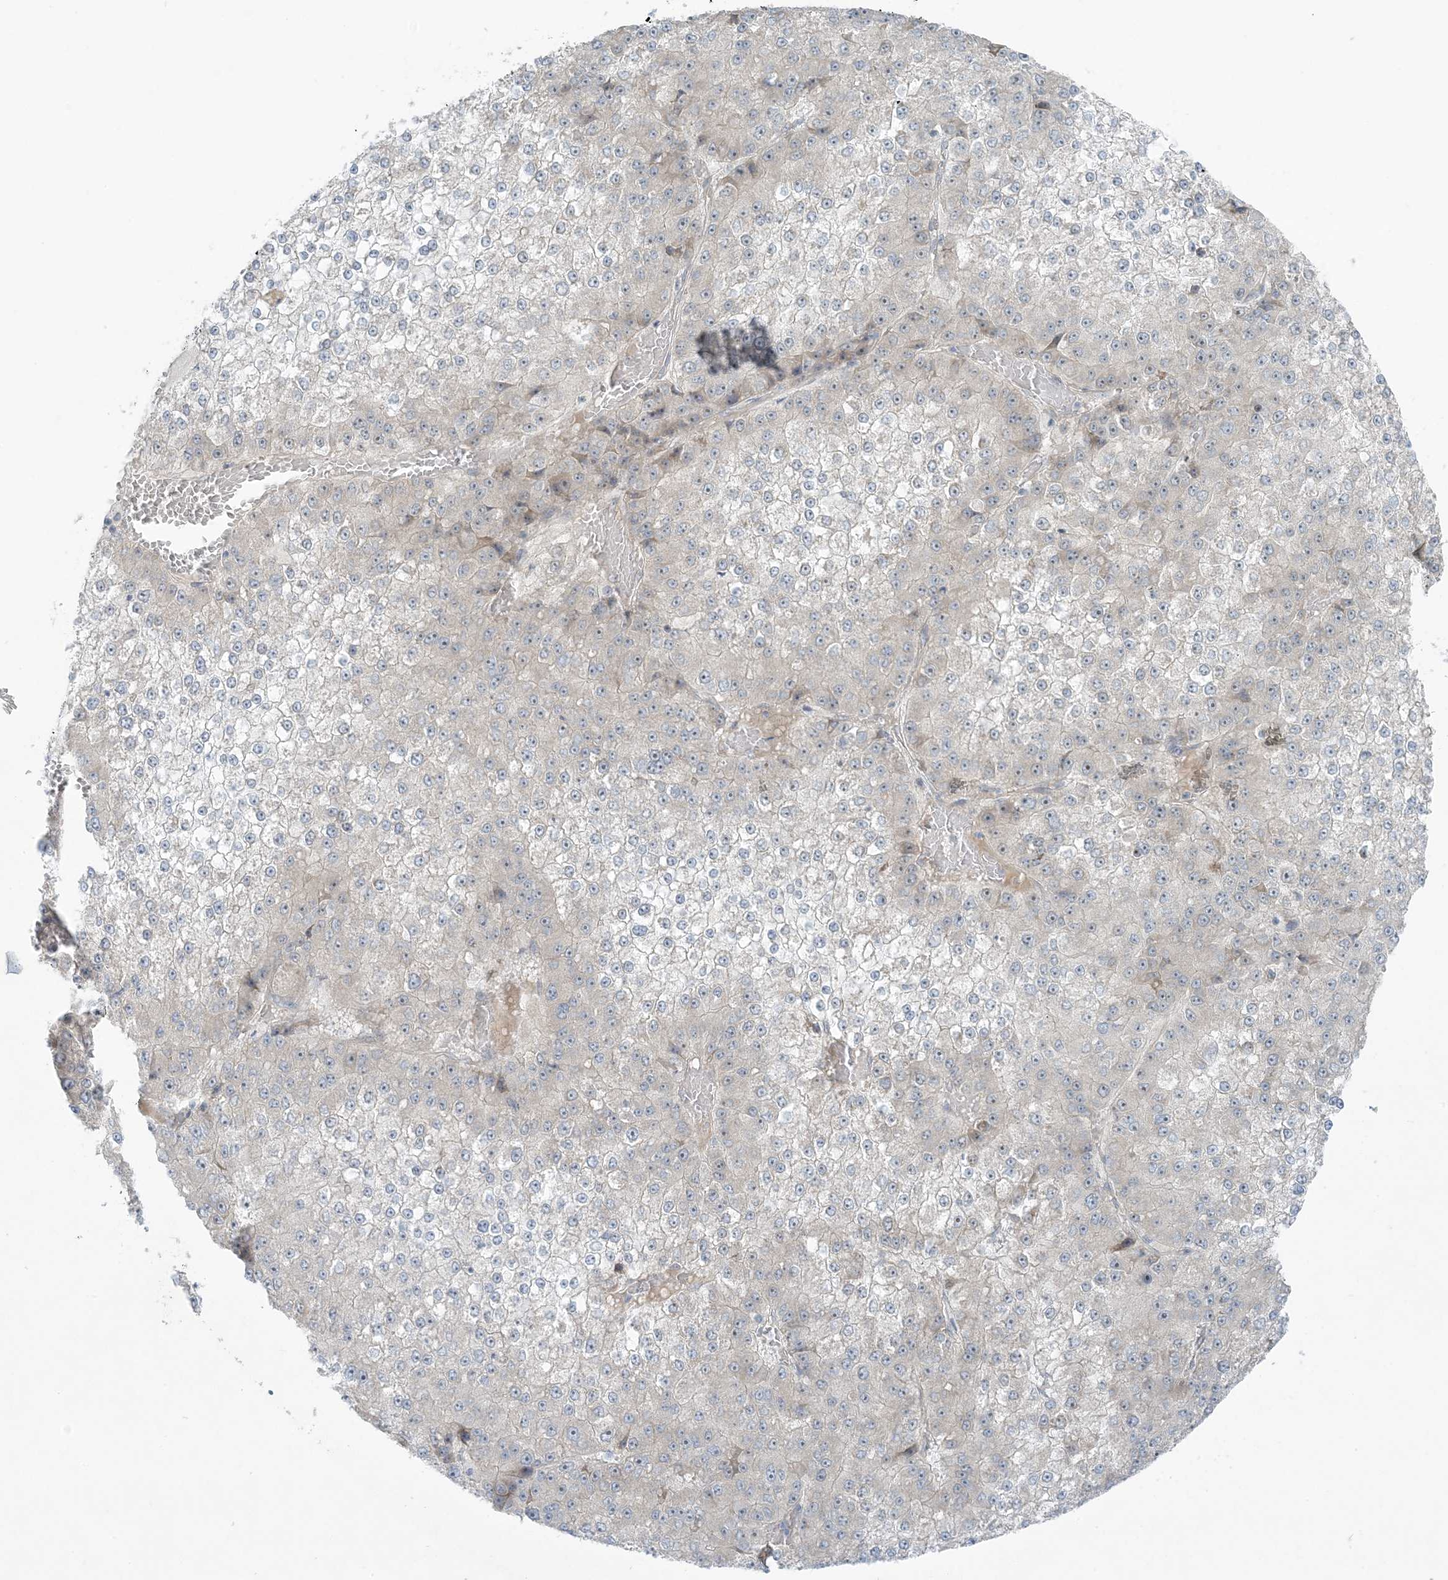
{"staining": {"intensity": "negative", "quantity": "none", "location": "none"}, "tissue": "liver cancer", "cell_type": "Tumor cells", "image_type": "cancer", "snomed": [{"axis": "morphology", "description": "Carcinoma, Hepatocellular, NOS"}, {"axis": "topography", "description": "Liver"}], "caption": "Tumor cells are negative for protein expression in human hepatocellular carcinoma (liver).", "gene": "SCN3A", "patient": {"sex": "female", "age": 73}}